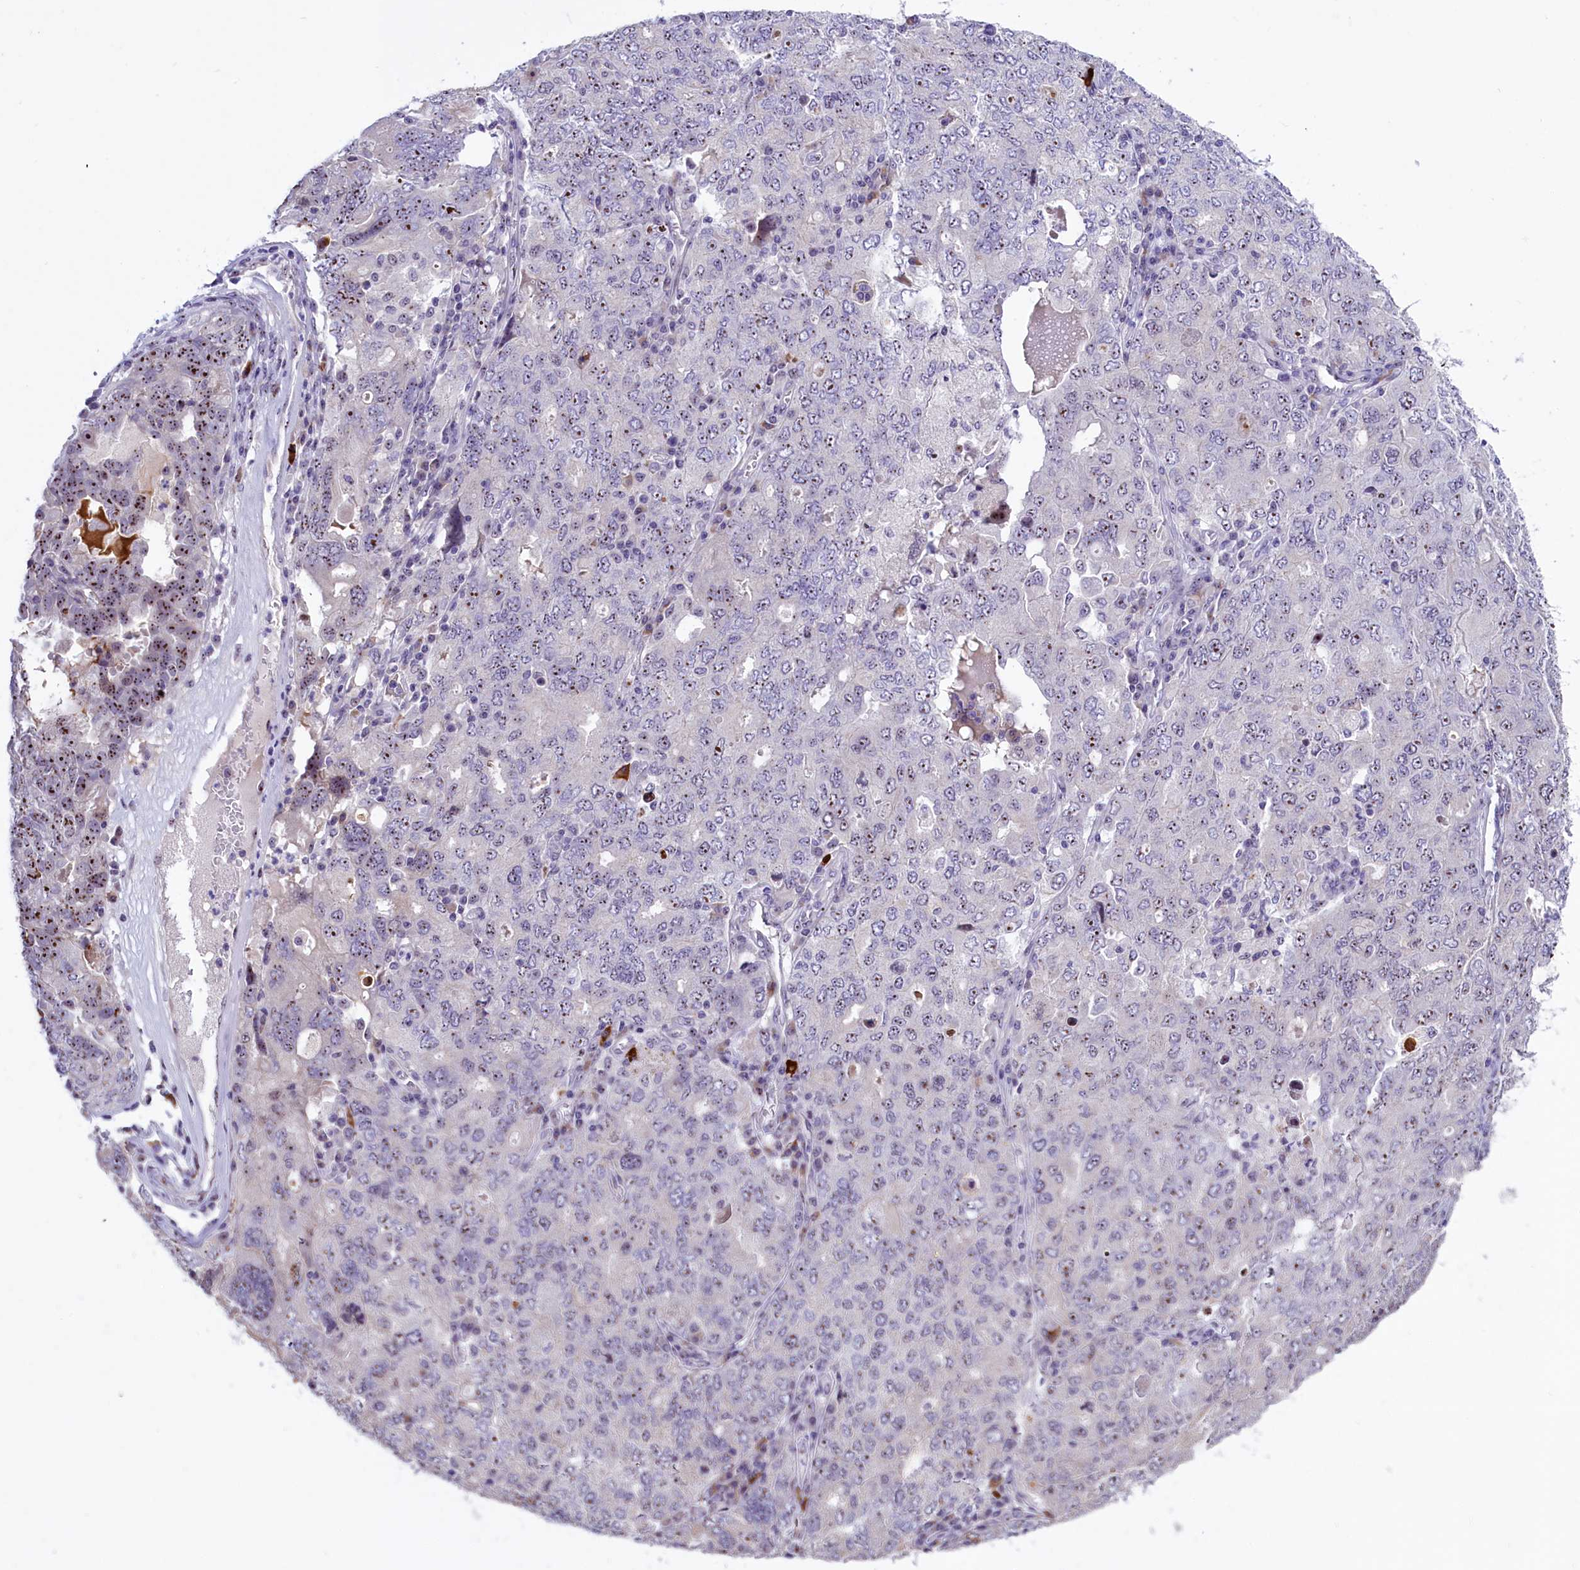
{"staining": {"intensity": "moderate", "quantity": "25%-75%", "location": "nuclear"}, "tissue": "ovarian cancer", "cell_type": "Tumor cells", "image_type": "cancer", "snomed": [{"axis": "morphology", "description": "Carcinoma, endometroid"}, {"axis": "topography", "description": "Ovary"}], "caption": "This is an image of IHC staining of ovarian endometroid carcinoma, which shows moderate expression in the nuclear of tumor cells.", "gene": "TBL3", "patient": {"sex": "female", "age": 62}}